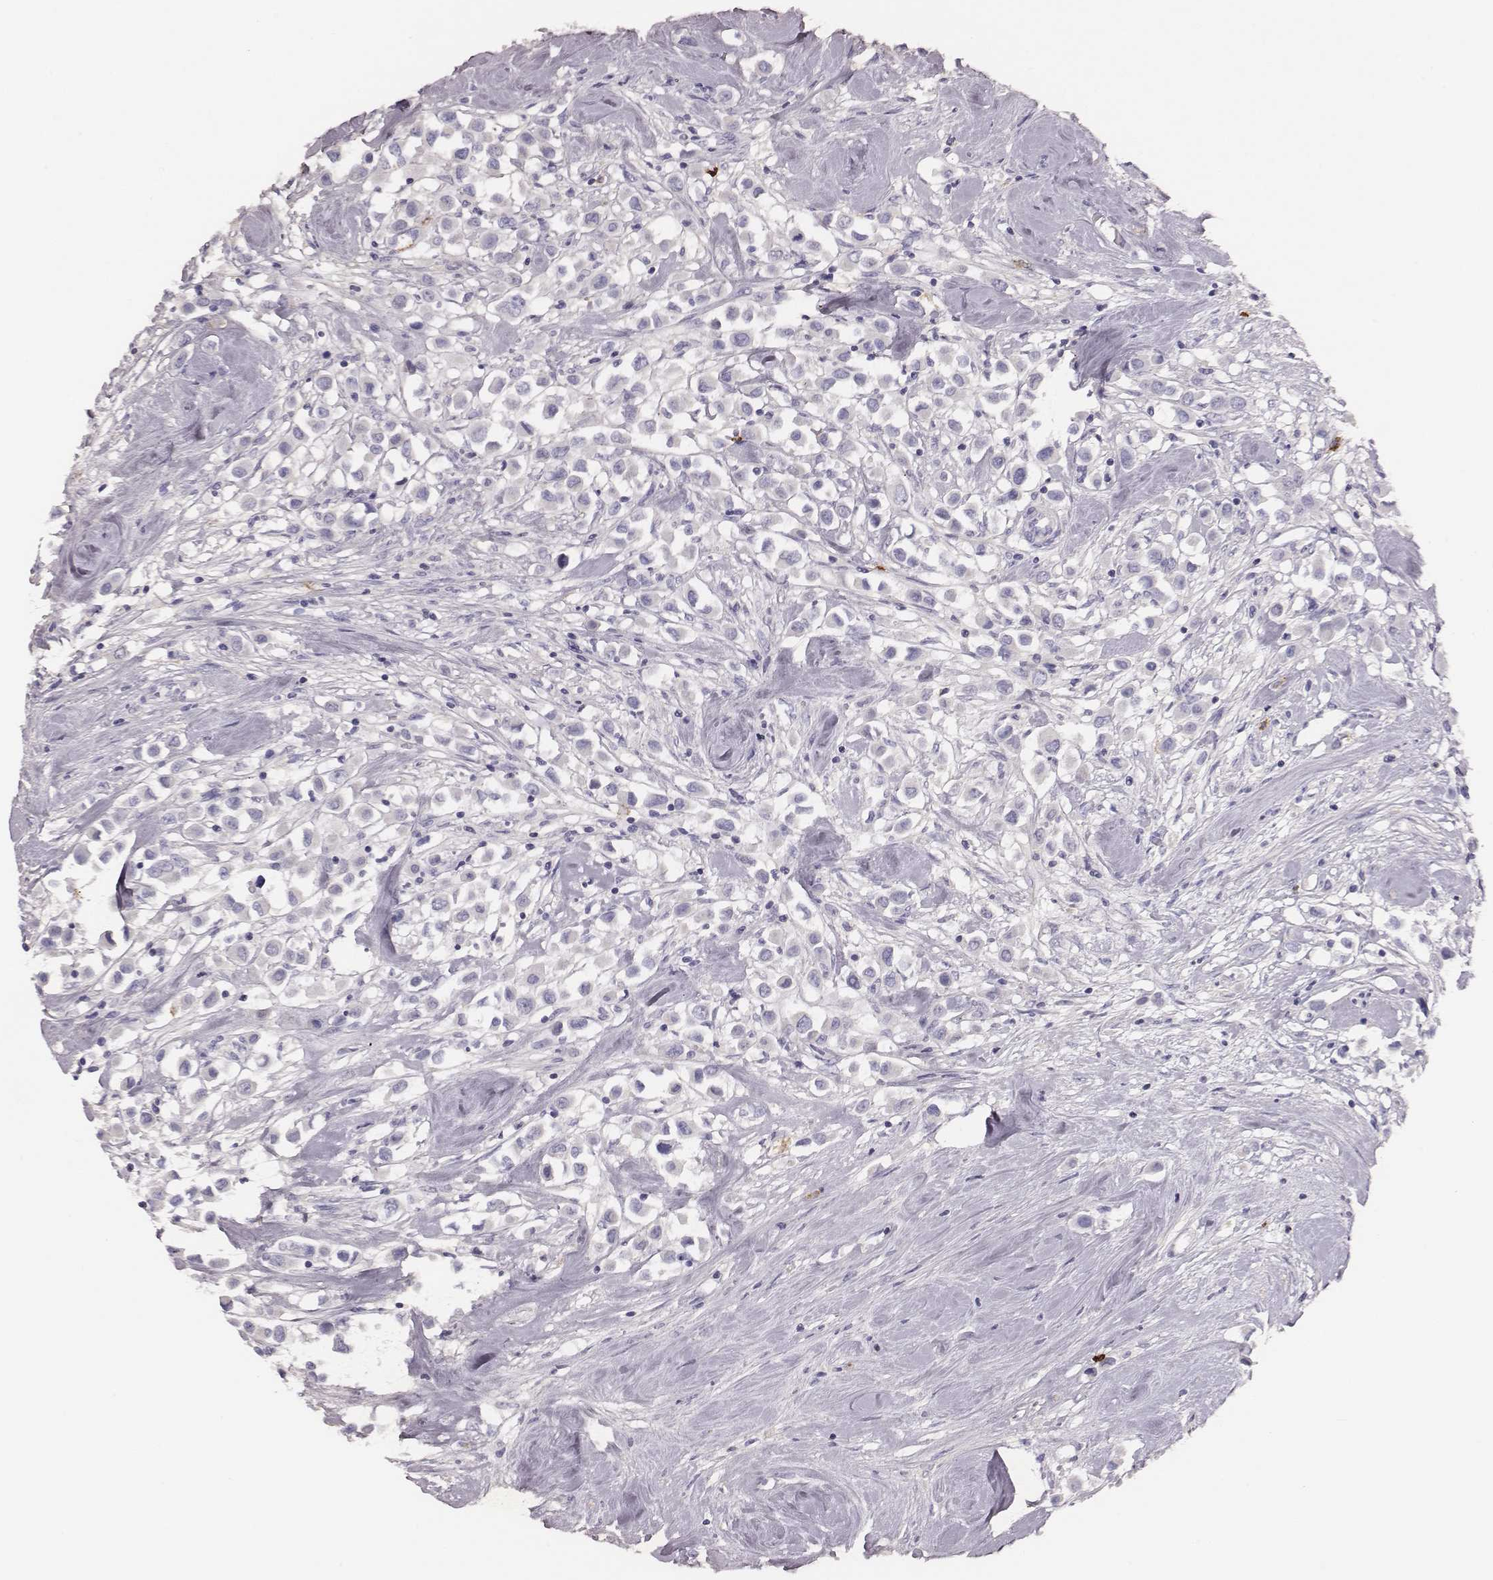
{"staining": {"intensity": "negative", "quantity": "none", "location": "none"}, "tissue": "breast cancer", "cell_type": "Tumor cells", "image_type": "cancer", "snomed": [{"axis": "morphology", "description": "Duct carcinoma"}, {"axis": "topography", "description": "Breast"}], "caption": "High power microscopy photomicrograph of an IHC histopathology image of breast cancer (invasive ductal carcinoma), revealing no significant staining in tumor cells.", "gene": "P2RY10", "patient": {"sex": "female", "age": 61}}